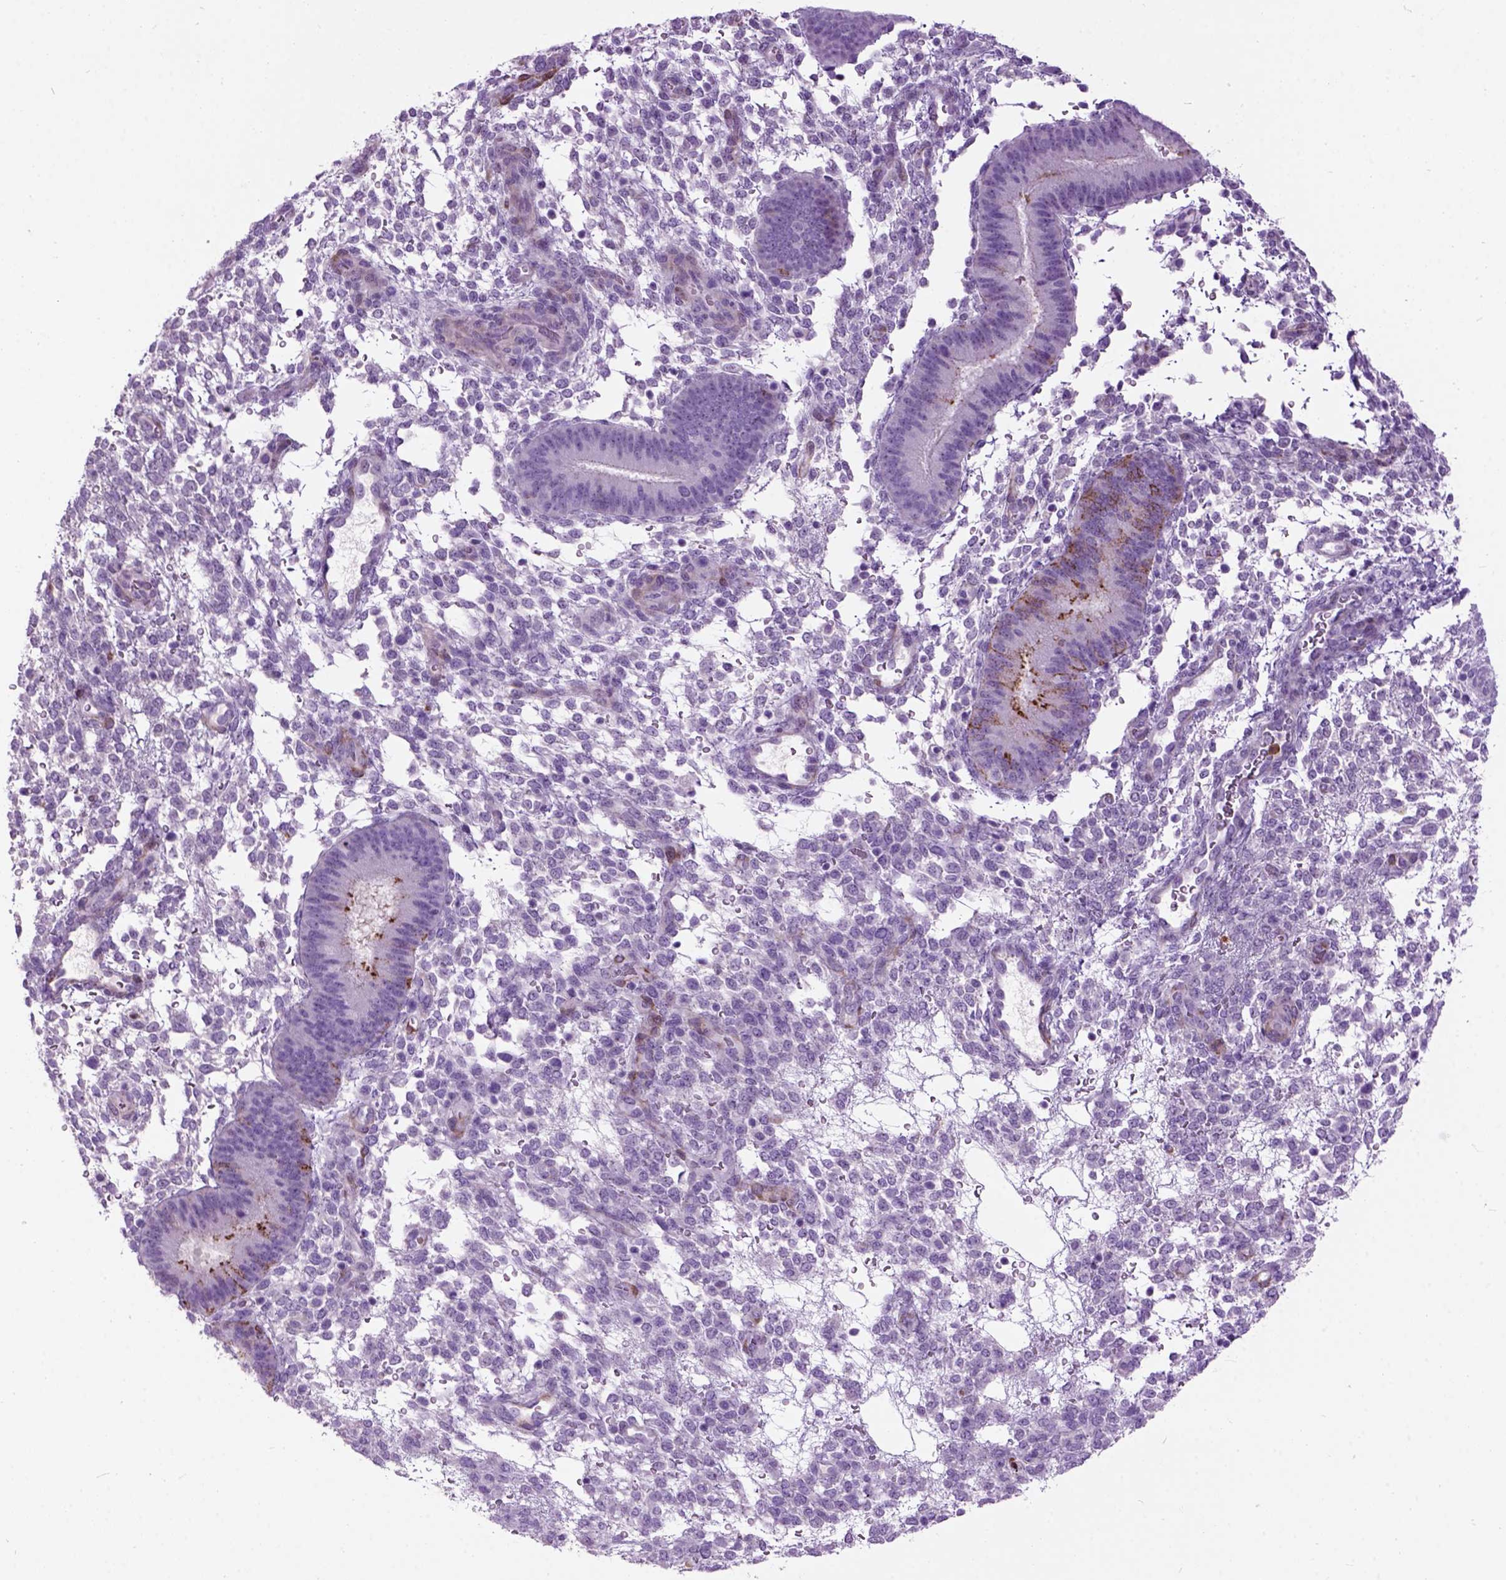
{"staining": {"intensity": "moderate", "quantity": "<25%", "location": "cytoplasmic/membranous"}, "tissue": "endometrium", "cell_type": "Cells in endometrial stroma", "image_type": "normal", "snomed": [{"axis": "morphology", "description": "Normal tissue, NOS"}, {"axis": "topography", "description": "Endometrium"}], "caption": "Endometrium stained with a brown dye exhibits moderate cytoplasmic/membranous positive staining in approximately <25% of cells in endometrial stroma.", "gene": "MAPT", "patient": {"sex": "female", "age": 39}}